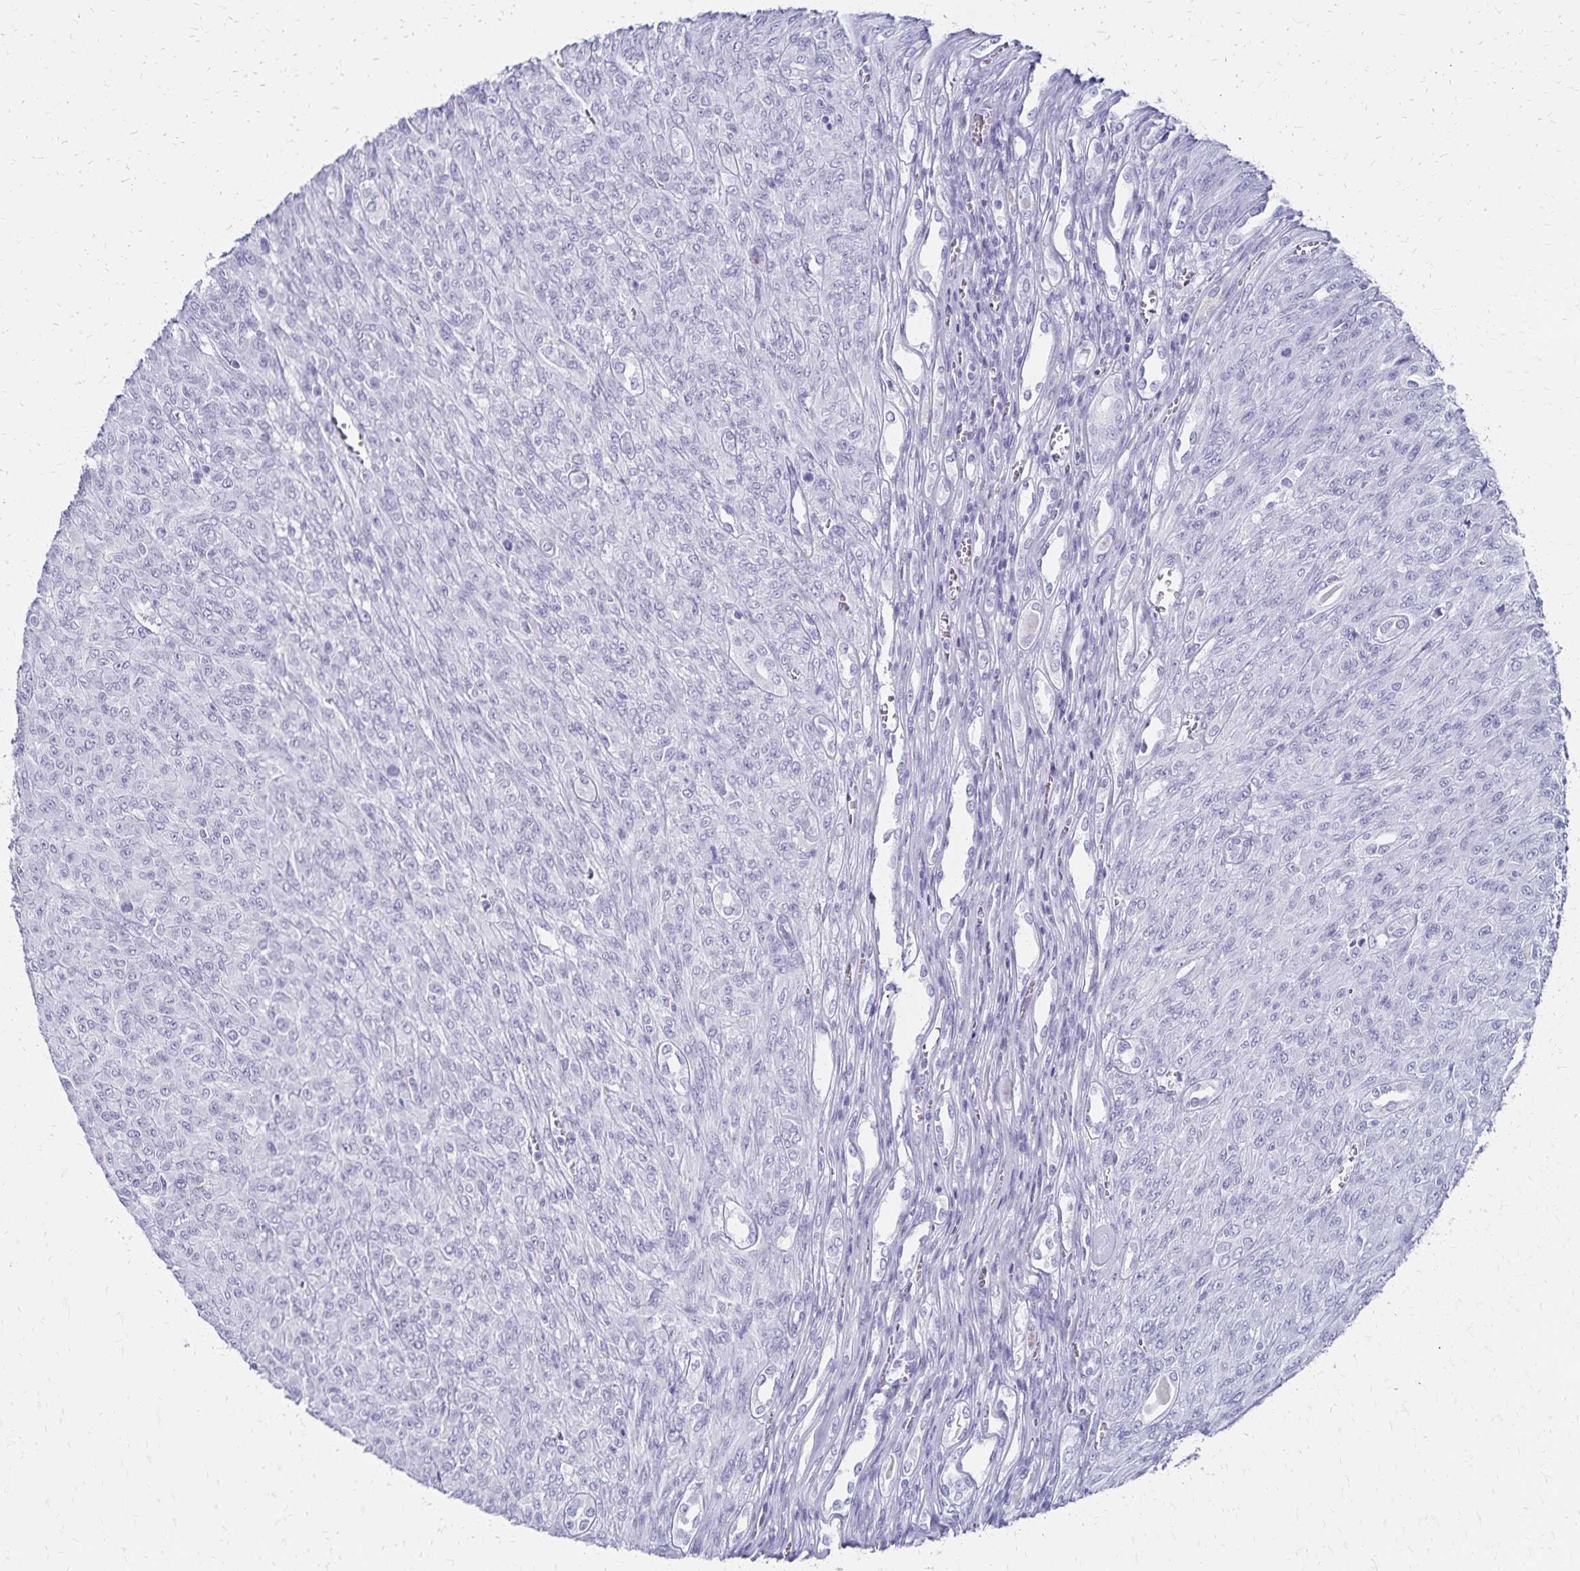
{"staining": {"intensity": "negative", "quantity": "none", "location": "none"}, "tissue": "renal cancer", "cell_type": "Tumor cells", "image_type": "cancer", "snomed": [{"axis": "morphology", "description": "Adenocarcinoma, NOS"}, {"axis": "topography", "description": "Kidney"}], "caption": "DAB immunohistochemical staining of renal adenocarcinoma demonstrates no significant staining in tumor cells.", "gene": "GIP", "patient": {"sex": "male", "age": 58}}